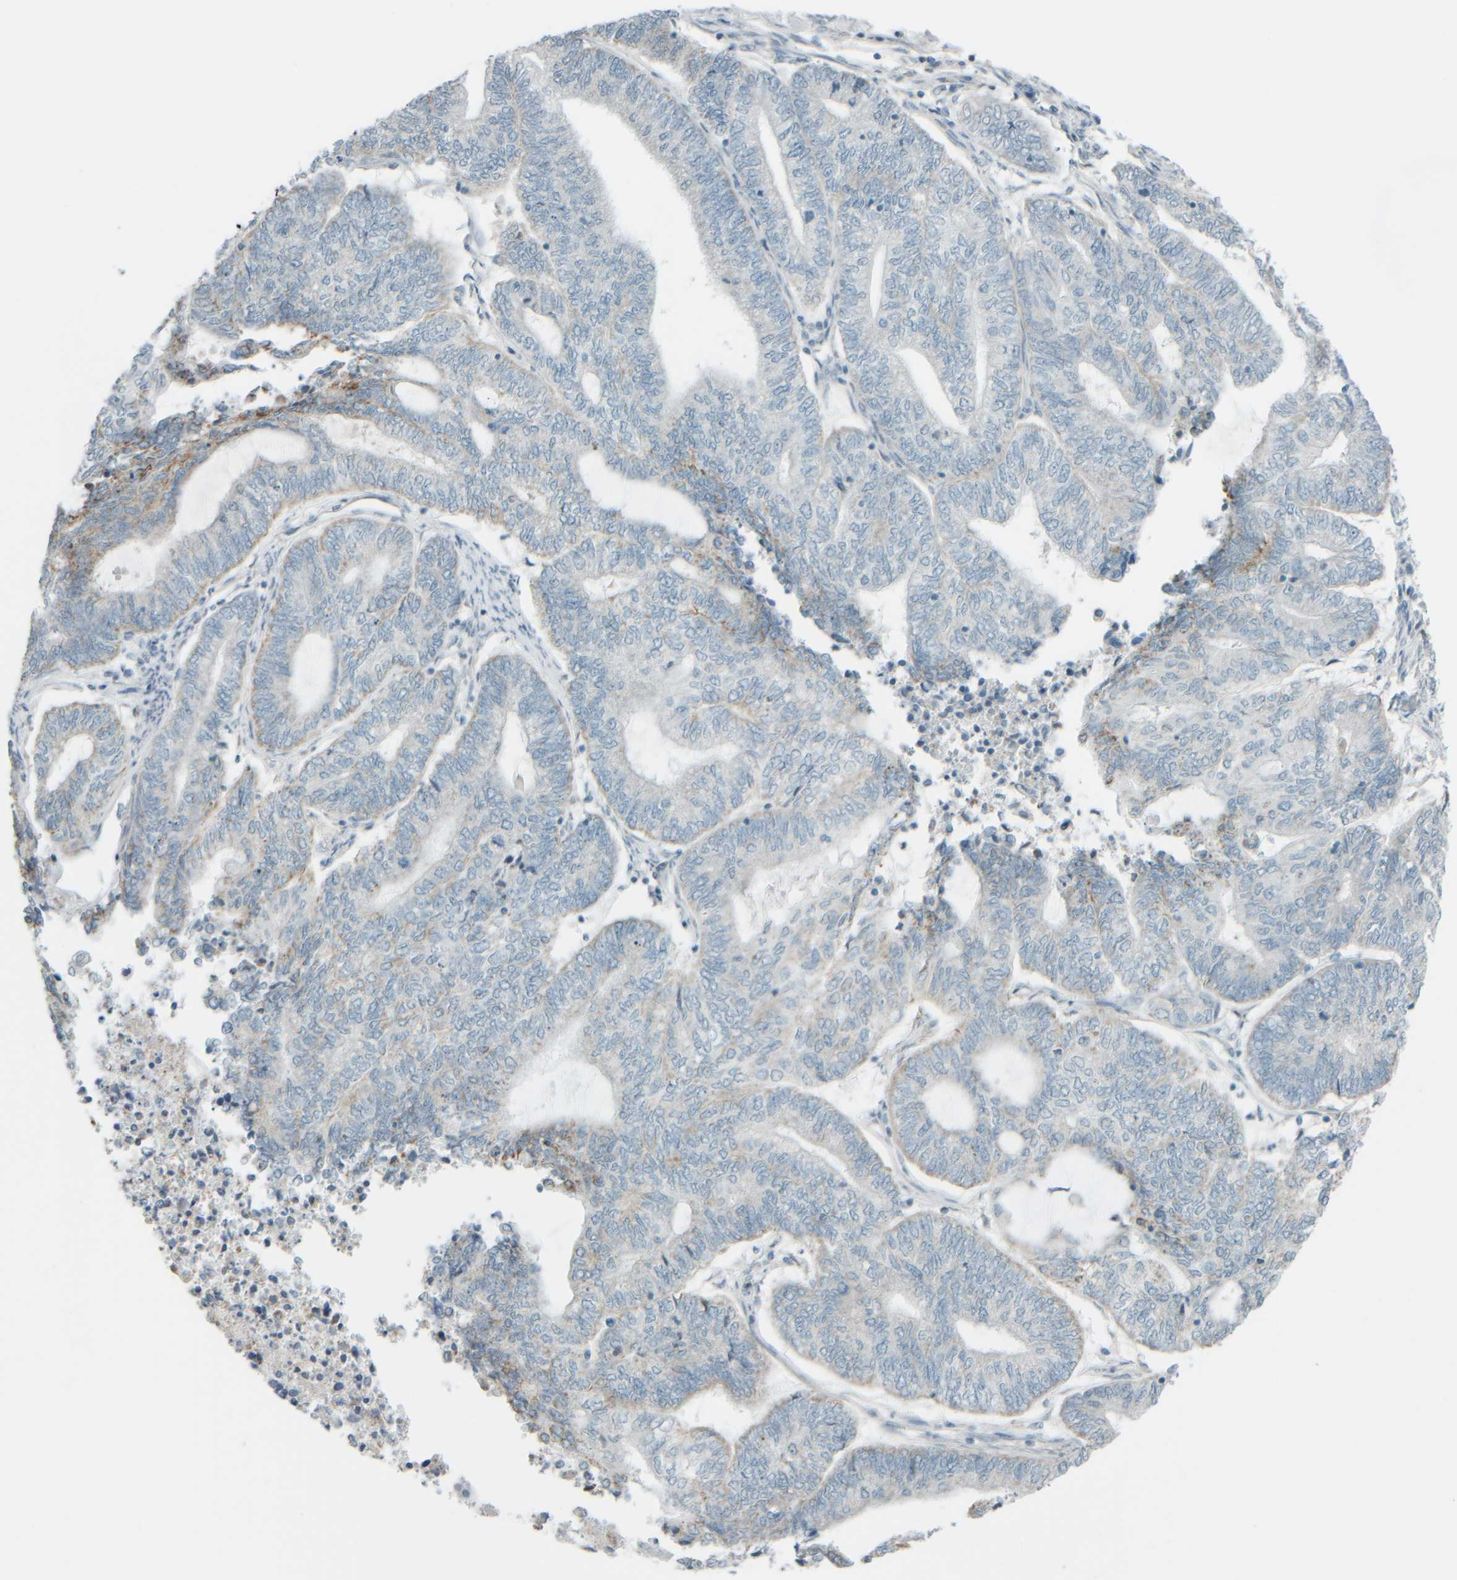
{"staining": {"intensity": "negative", "quantity": "none", "location": "none"}, "tissue": "endometrial cancer", "cell_type": "Tumor cells", "image_type": "cancer", "snomed": [{"axis": "morphology", "description": "Adenocarcinoma, NOS"}, {"axis": "topography", "description": "Uterus"}, {"axis": "topography", "description": "Endometrium"}], "caption": "This is an immunohistochemistry photomicrograph of endometrial cancer. There is no expression in tumor cells.", "gene": "PTGES3L-AARSD1", "patient": {"sex": "female", "age": 70}}